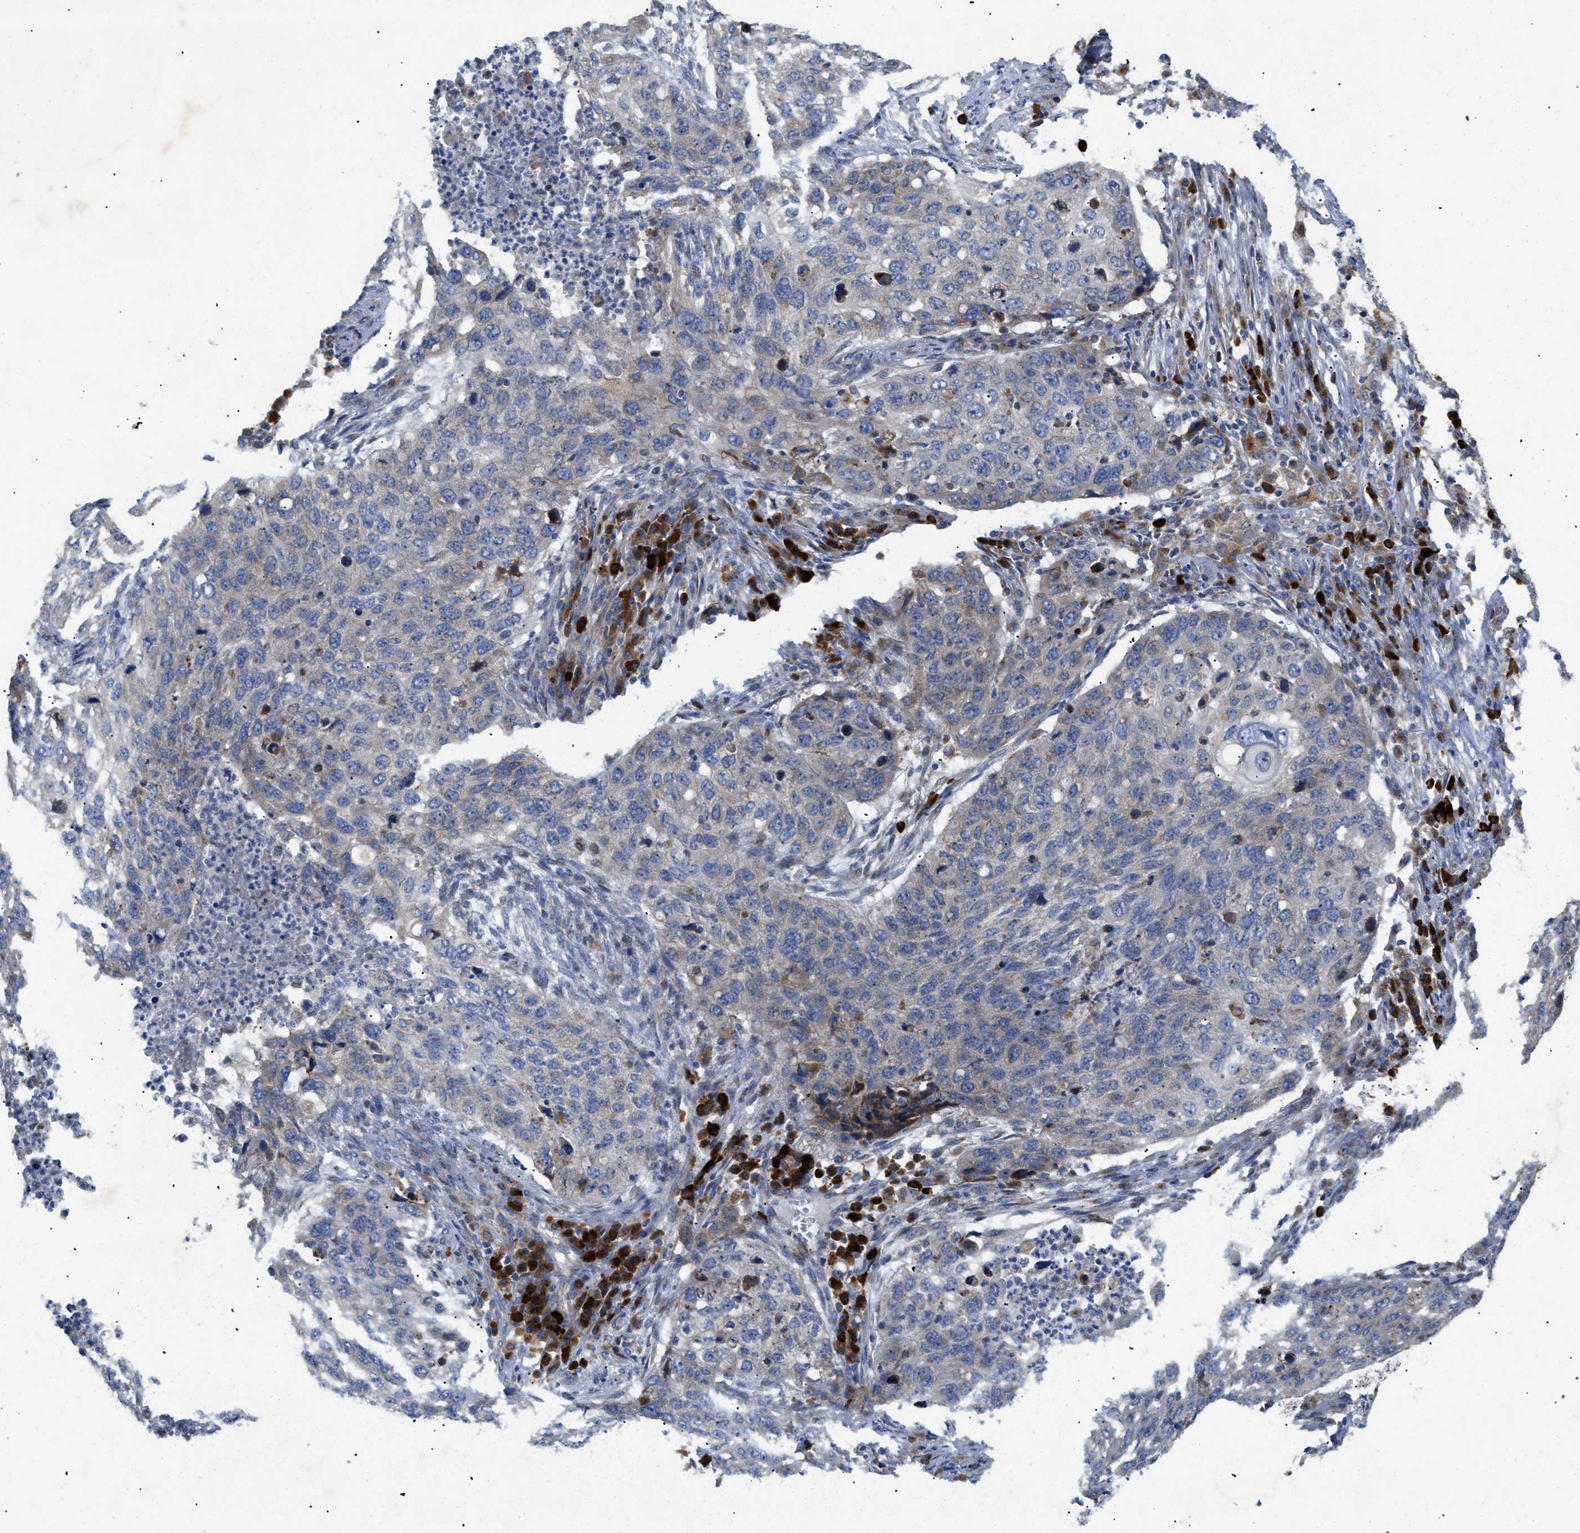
{"staining": {"intensity": "weak", "quantity": "25%-75%", "location": "cytoplasmic/membranous"}, "tissue": "lung cancer", "cell_type": "Tumor cells", "image_type": "cancer", "snomed": [{"axis": "morphology", "description": "Squamous cell carcinoma, NOS"}, {"axis": "topography", "description": "Lung"}], "caption": "Immunohistochemical staining of lung cancer shows low levels of weak cytoplasmic/membranous protein staining in approximately 25%-75% of tumor cells.", "gene": "SLC50A1", "patient": {"sex": "female", "age": 63}}